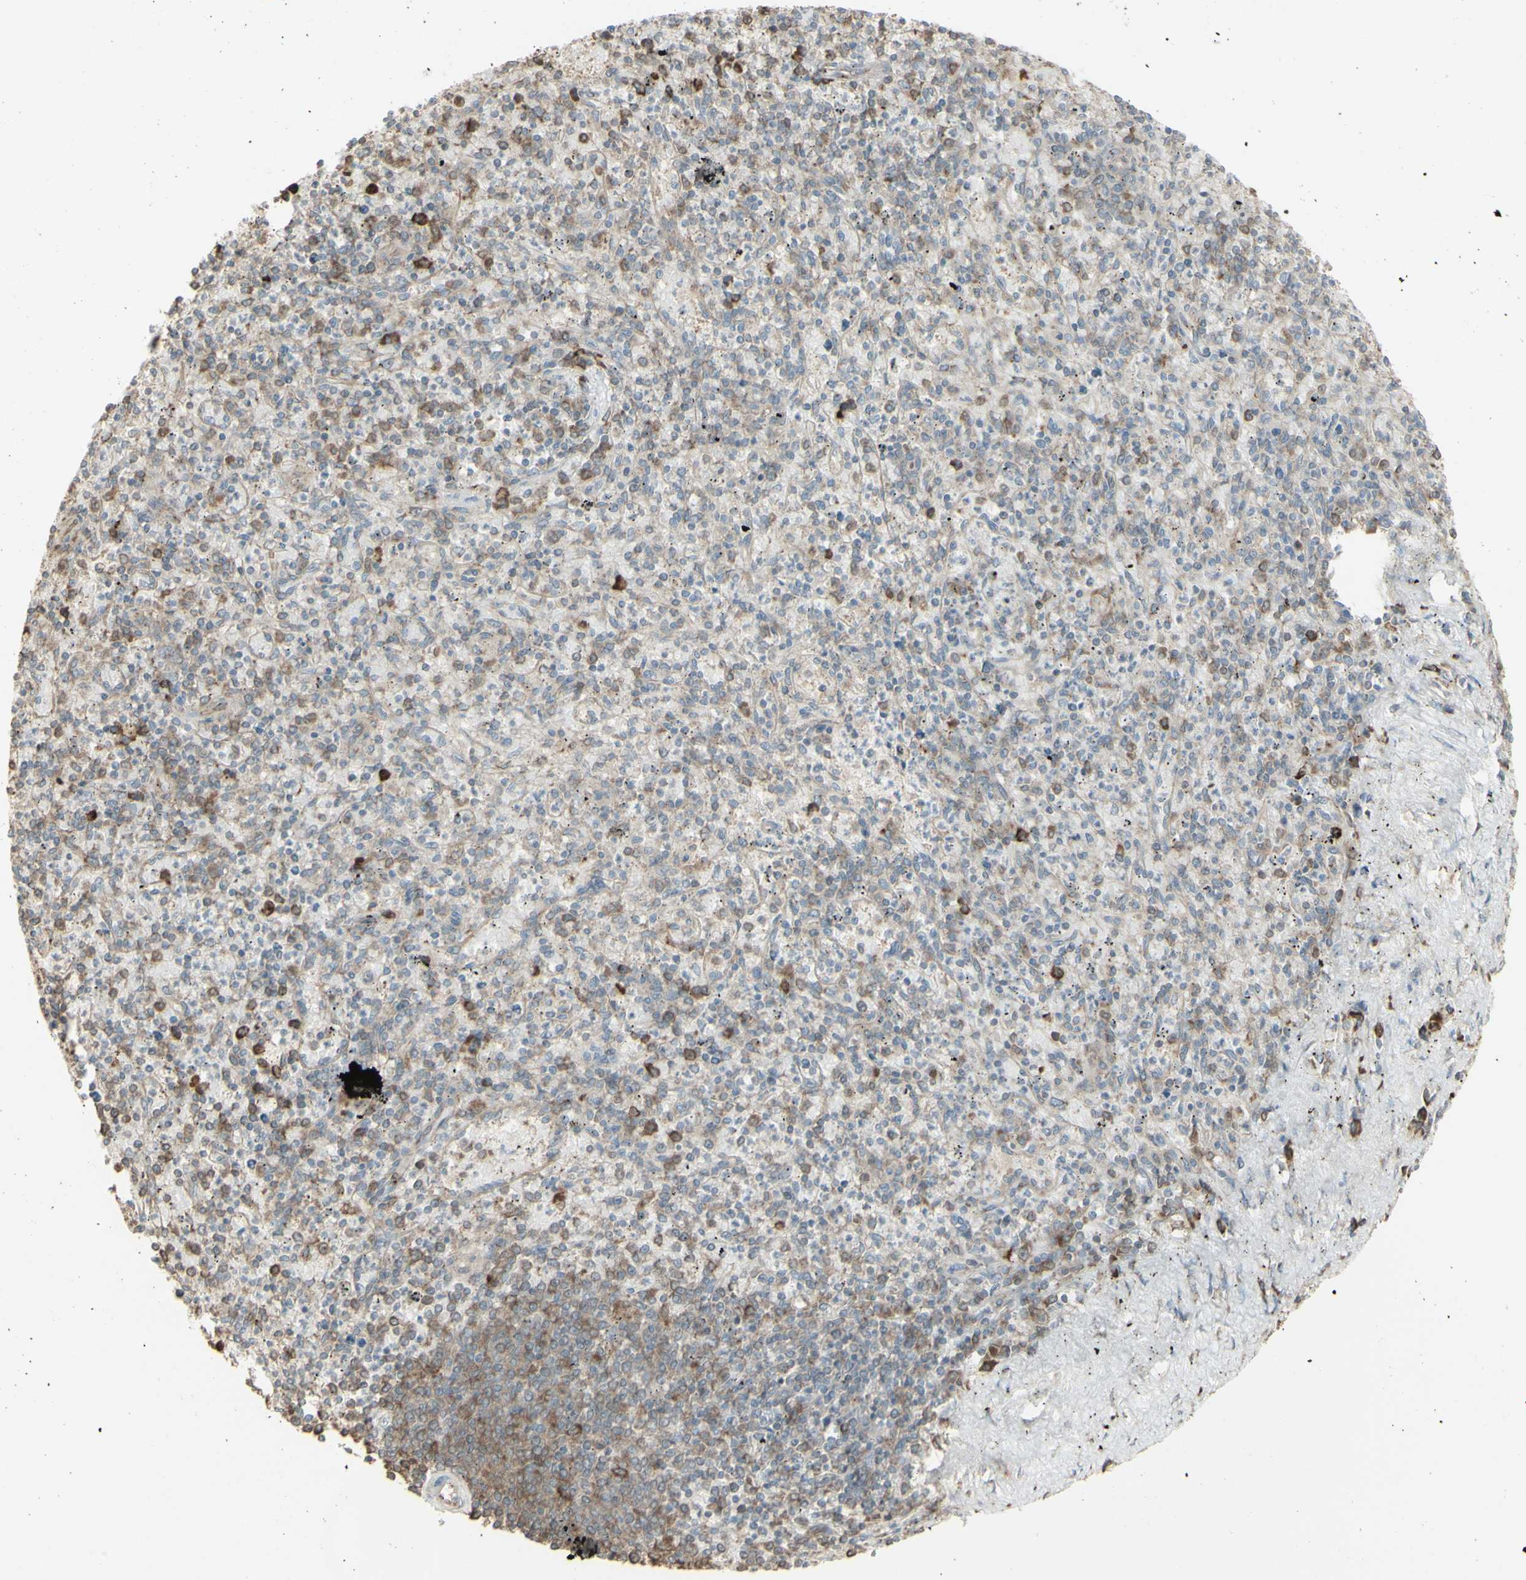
{"staining": {"intensity": "moderate", "quantity": "<25%", "location": "cytoplasmic/membranous"}, "tissue": "spleen", "cell_type": "Cells in red pulp", "image_type": "normal", "snomed": [{"axis": "morphology", "description": "Normal tissue, NOS"}, {"axis": "topography", "description": "Spleen"}], "caption": "The photomicrograph displays immunohistochemical staining of normal spleen. There is moderate cytoplasmic/membranous expression is seen in about <25% of cells in red pulp.", "gene": "EEF1B2", "patient": {"sex": "male", "age": 72}}